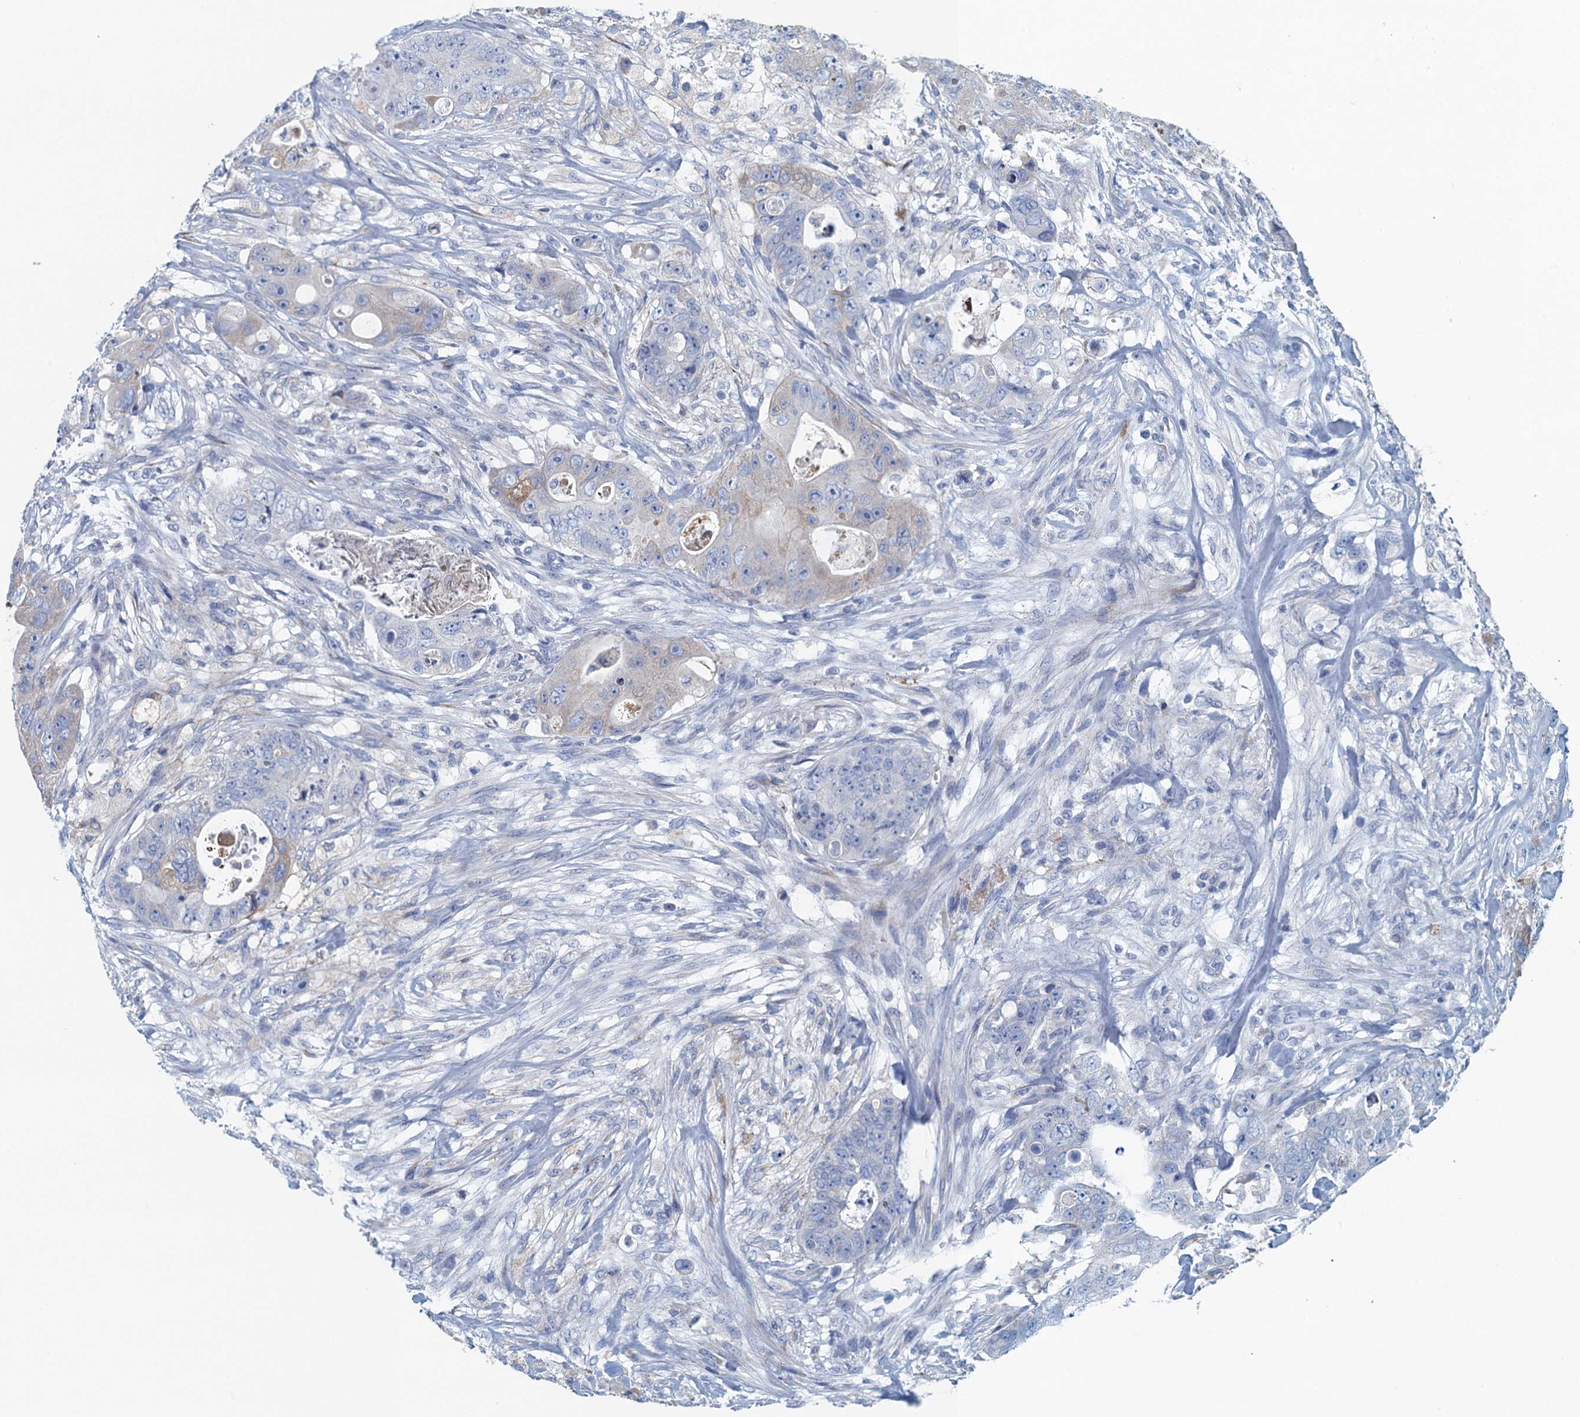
{"staining": {"intensity": "negative", "quantity": "none", "location": "none"}, "tissue": "colorectal cancer", "cell_type": "Tumor cells", "image_type": "cancer", "snomed": [{"axis": "morphology", "description": "Adenocarcinoma, NOS"}, {"axis": "topography", "description": "Colon"}], "caption": "Colorectal adenocarcinoma stained for a protein using immunohistochemistry exhibits no staining tumor cells.", "gene": "C10orf88", "patient": {"sex": "female", "age": 46}}